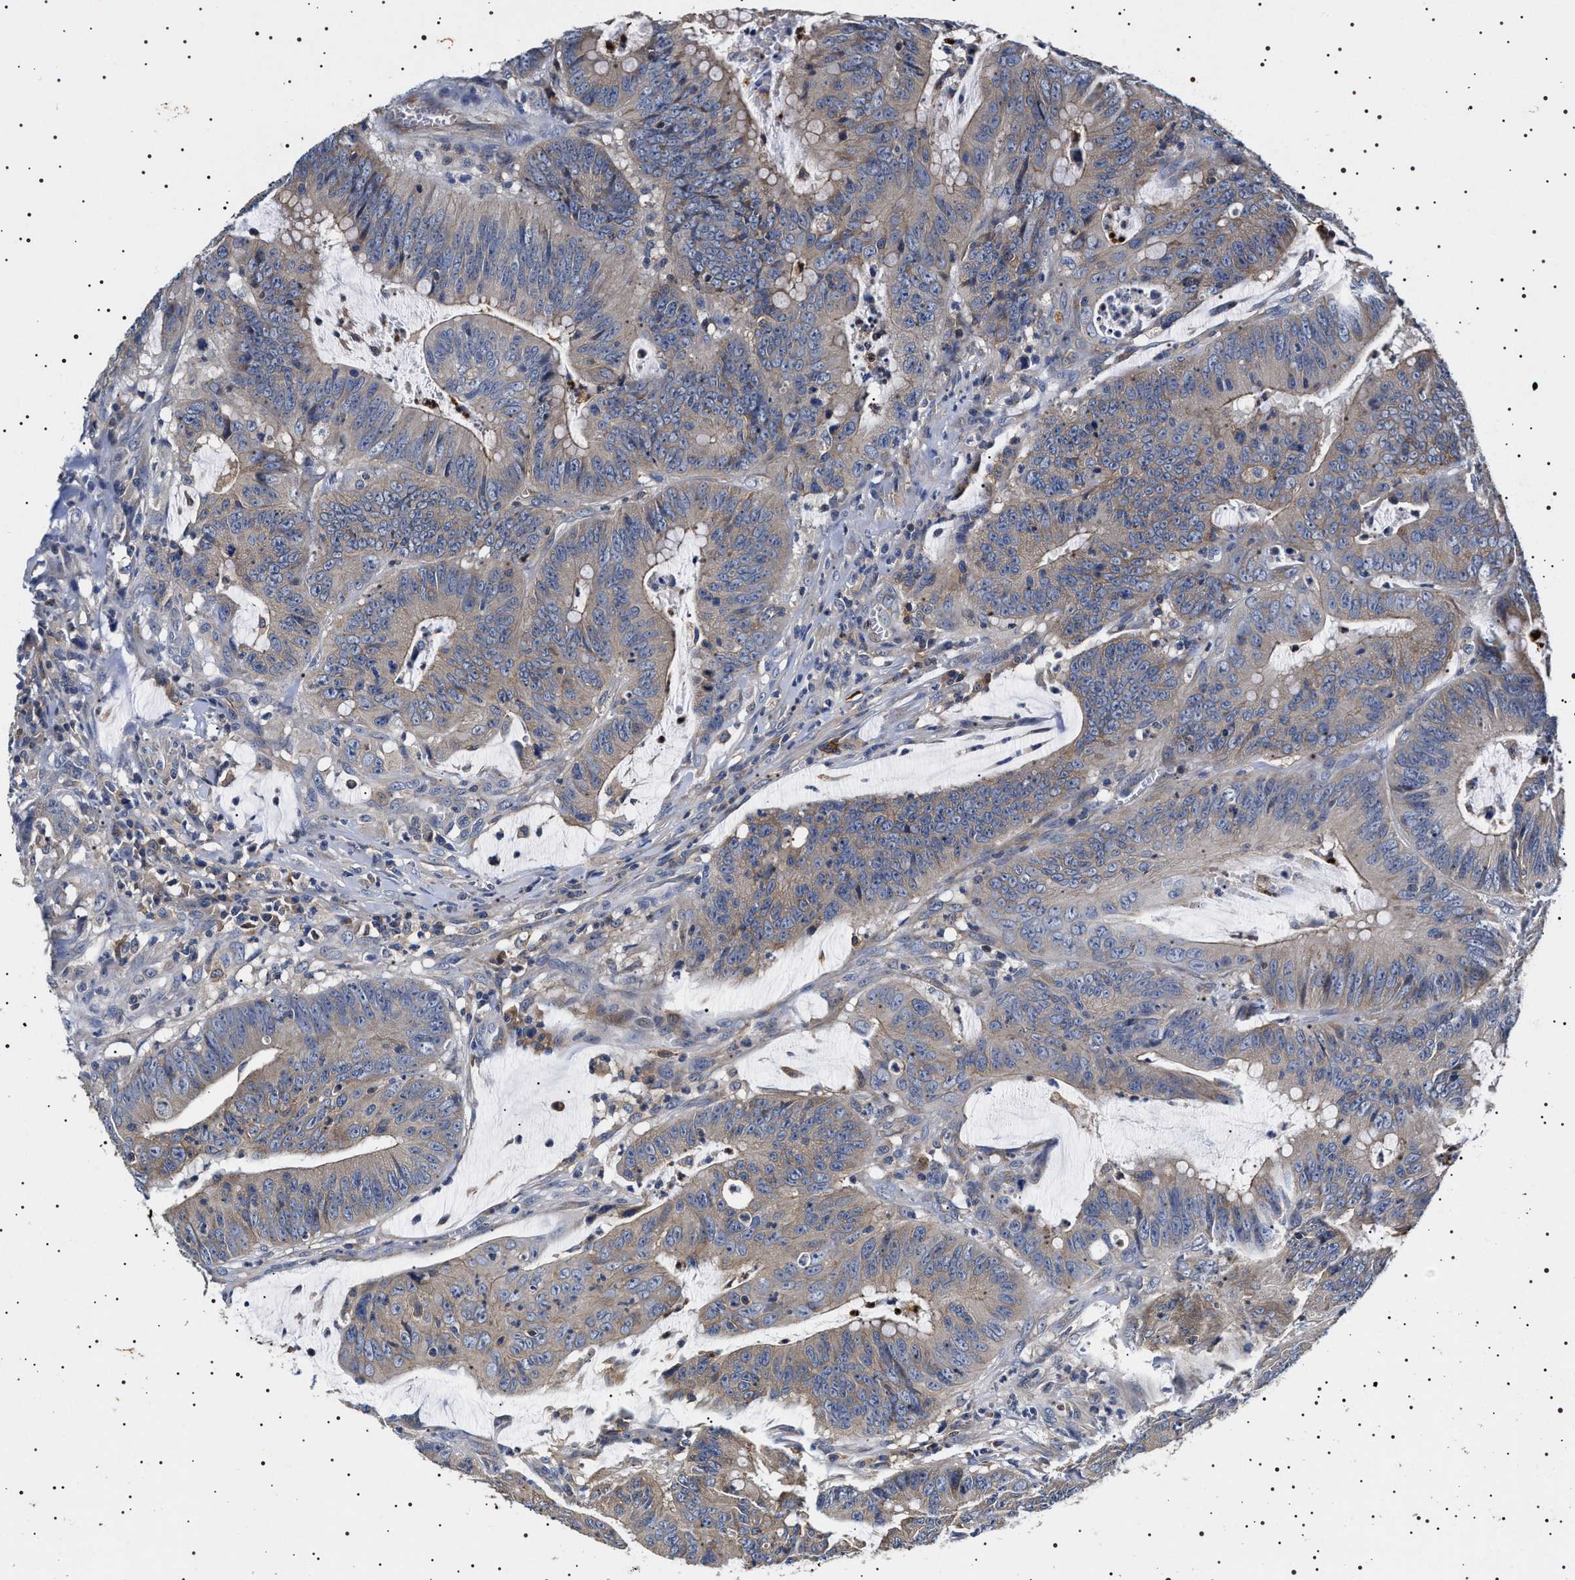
{"staining": {"intensity": "weak", "quantity": "25%-75%", "location": "cytoplasmic/membranous"}, "tissue": "colorectal cancer", "cell_type": "Tumor cells", "image_type": "cancer", "snomed": [{"axis": "morphology", "description": "Adenocarcinoma, NOS"}, {"axis": "topography", "description": "Colon"}], "caption": "A high-resolution image shows IHC staining of adenocarcinoma (colorectal), which displays weak cytoplasmic/membranous staining in about 25%-75% of tumor cells. (IHC, brightfield microscopy, high magnification).", "gene": "SLC4A7", "patient": {"sex": "male", "age": 45}}